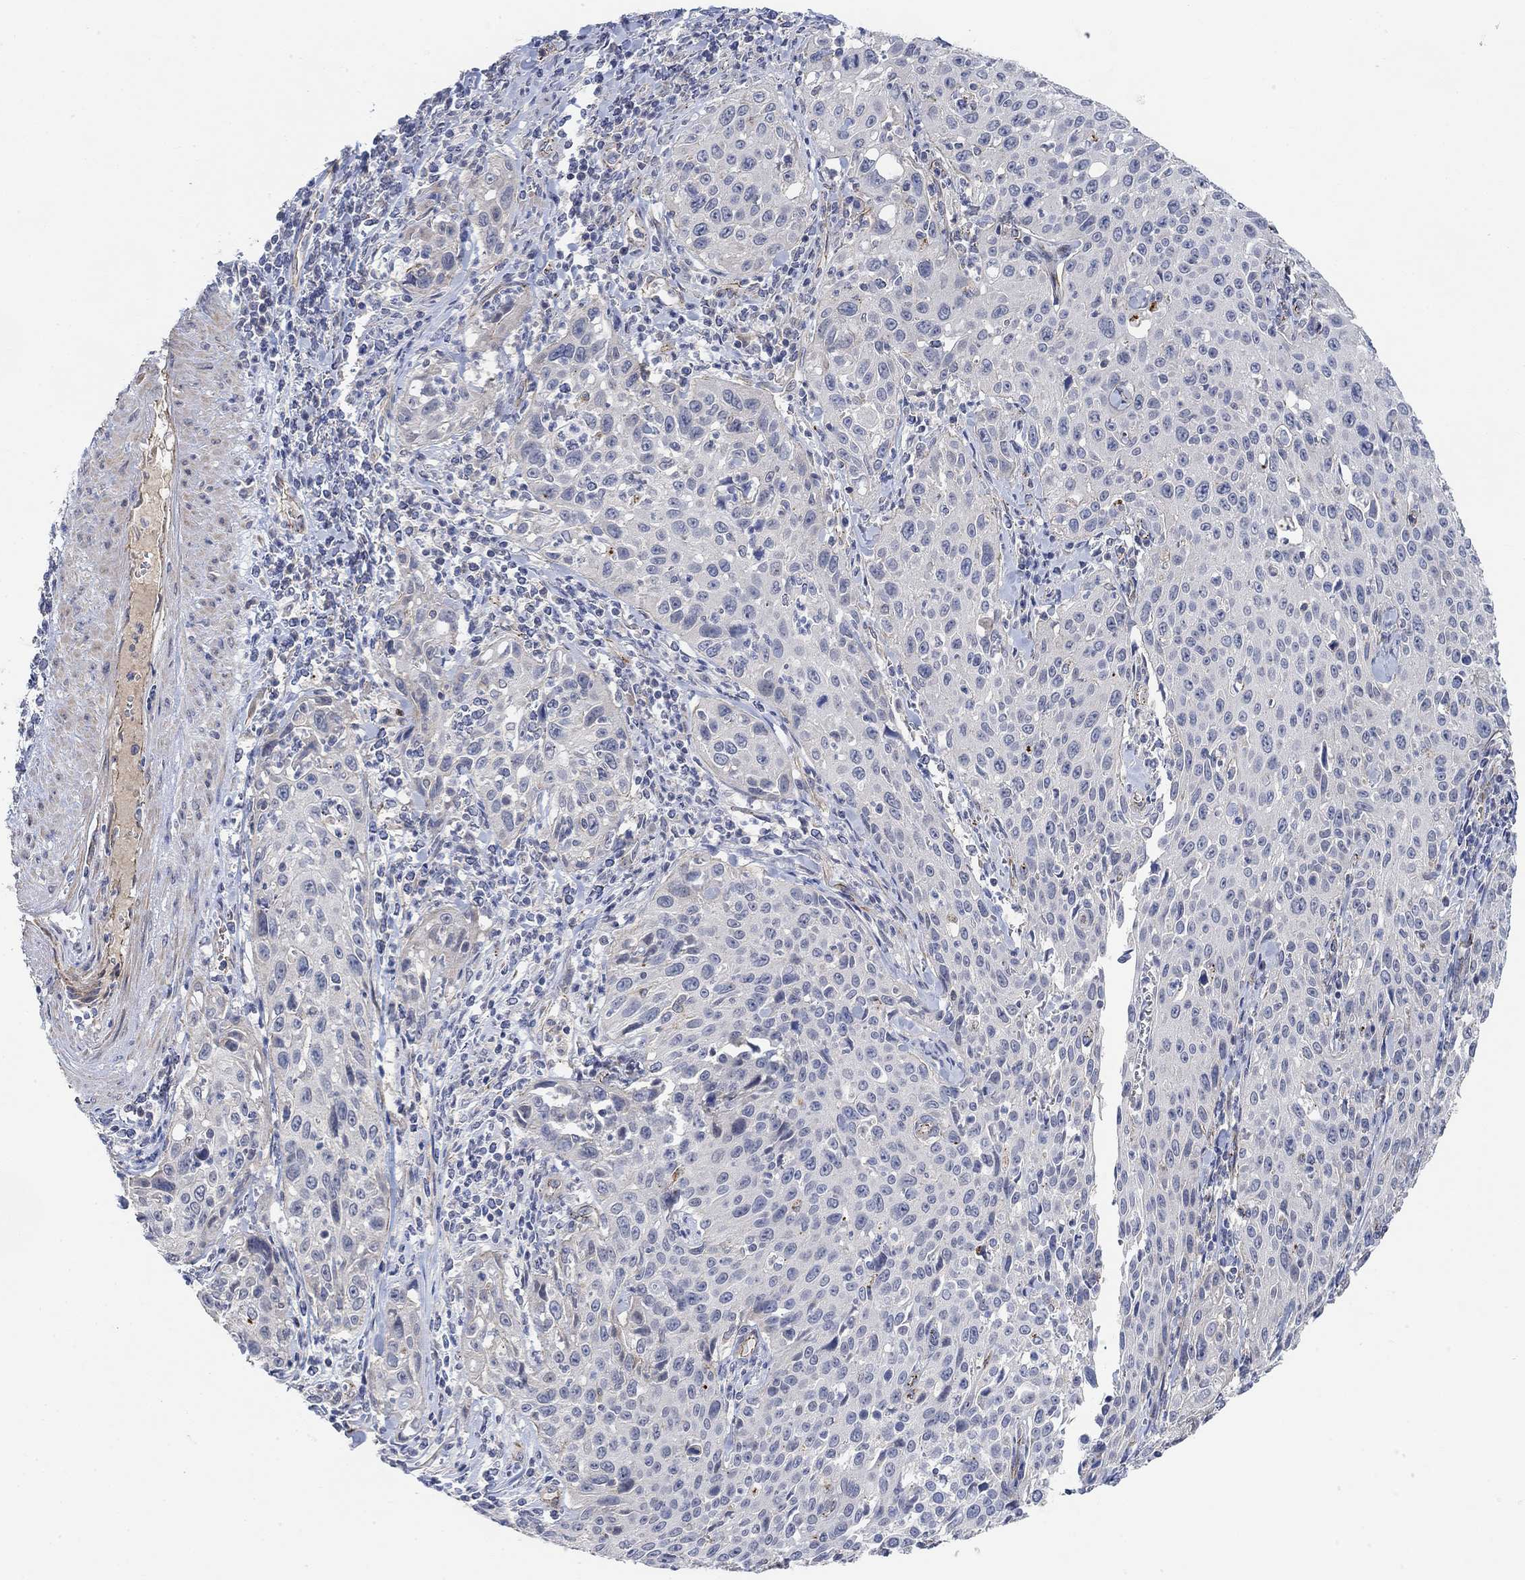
{"staining": {"intensity": "negative", "quantity": "none", "location": "none"}, "tissue": "cervical cancer", "cell_type": "Tumor cells", "image_type": "cancer", "snomed": [{"axis": "morphology", "description": "Squamous cell carcinoma, NOS"}, {"axis": "topography", "description": "Cervix"}], "caption": "DAB immunohistochemical staining of human cervical cancer demonstrates no significant expression in tumor cells.", "gene": "HCRTR1", "patient": {"sex": "female", "age": 26}}